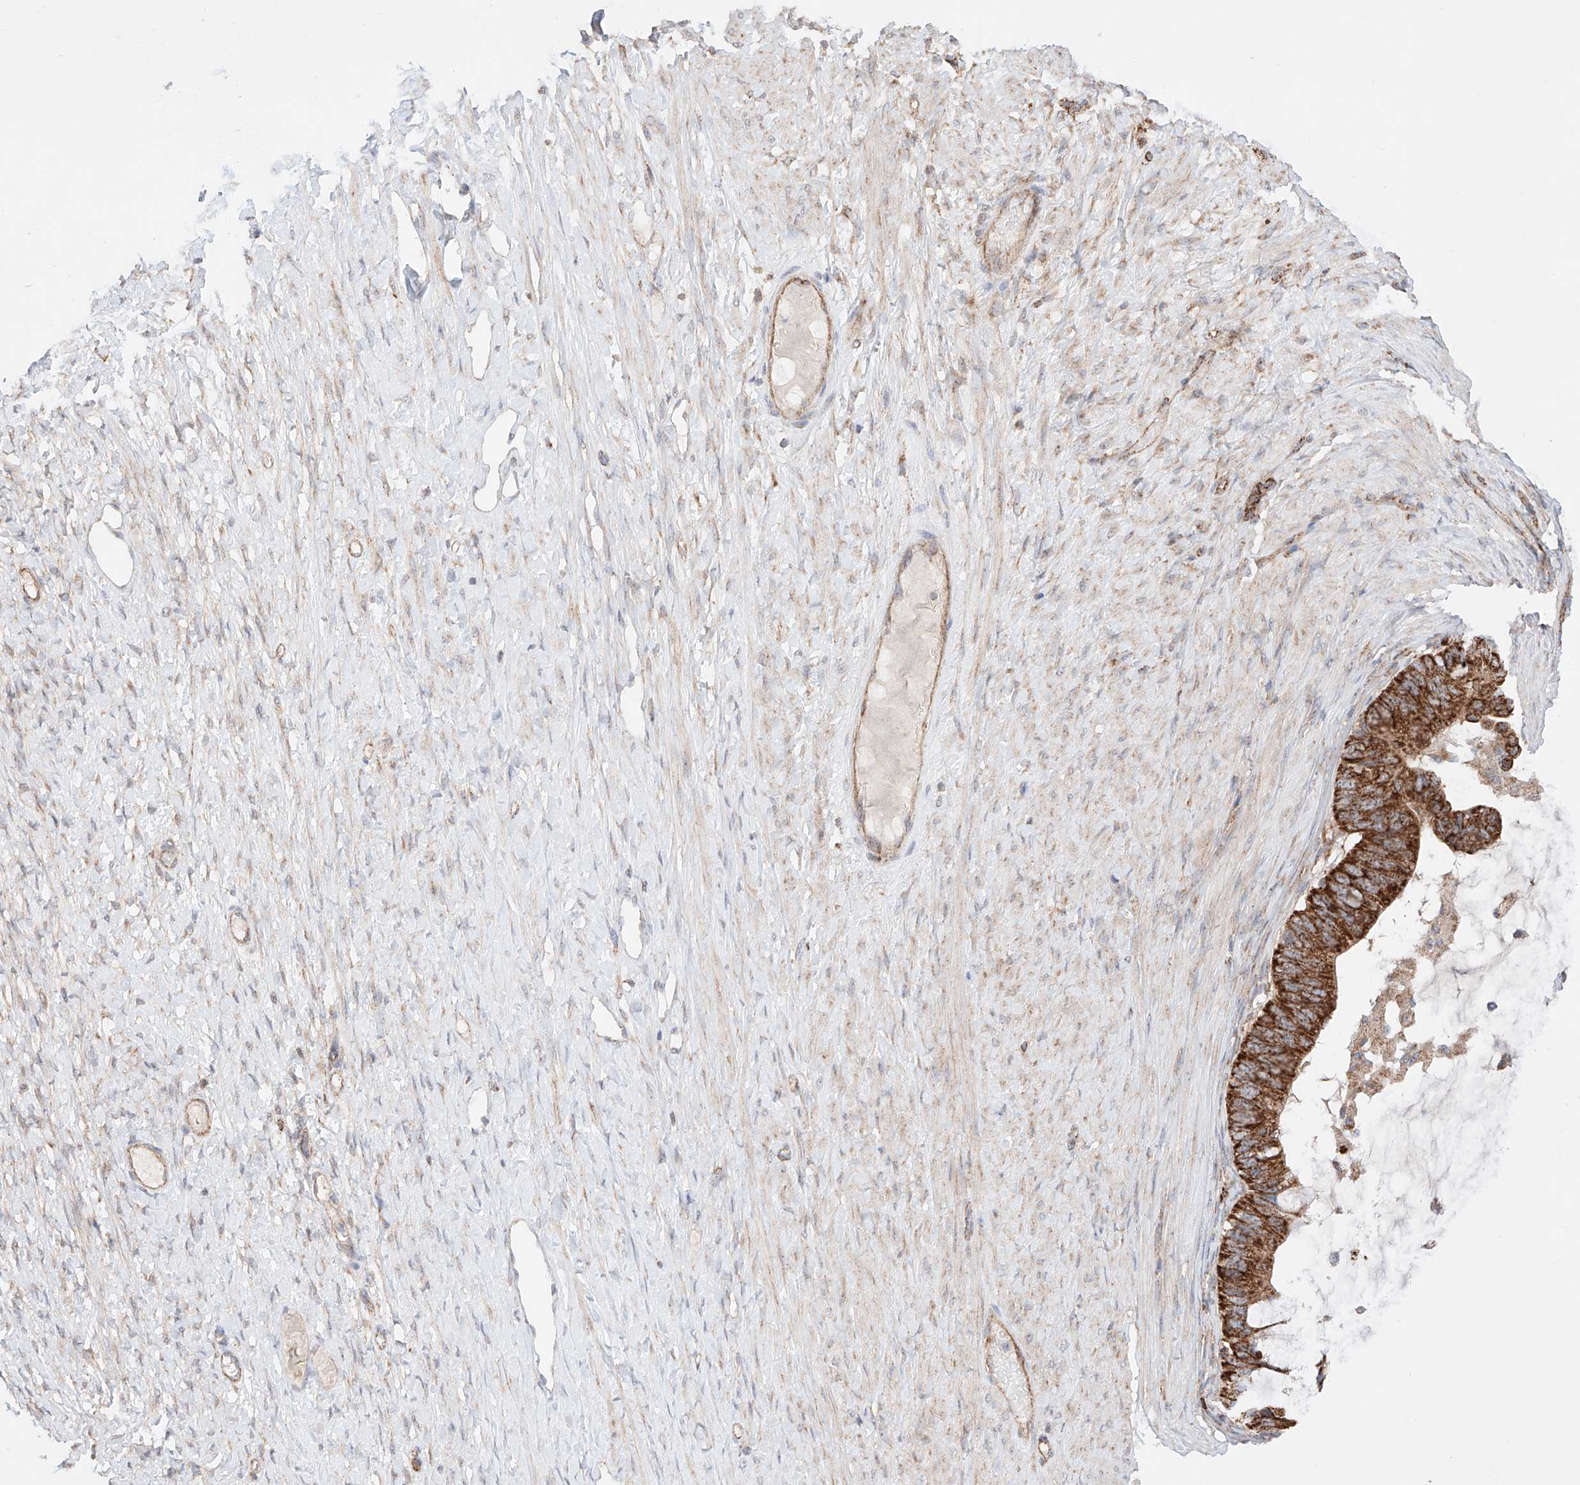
{"staining": {"intensity": "strong", "quantity": ">75%", "location": "cytoplasmic/membranous"}, "tissue": "ovarian cancer", "cell_type": "Tumor cells", "image_type": "cancer", "snomed": [{"axis": "morphology", "description": "Cystadenocarcinoma, mucinous, NOS"}, {"axis": "topography", "description": "Ovary"}], "caption": "High-power microscopy captured an immunohistochemistry image of ovarian cancer, revealing strong cytoplasmic/membranous expression in about >75% of tumor cells. (DAB (3,3'-diaminobenzidine) = brown stain, brightfield microscopy at high magnification).", "gene": "KTI12", "patient": {"sex": "female", "age": 61}}